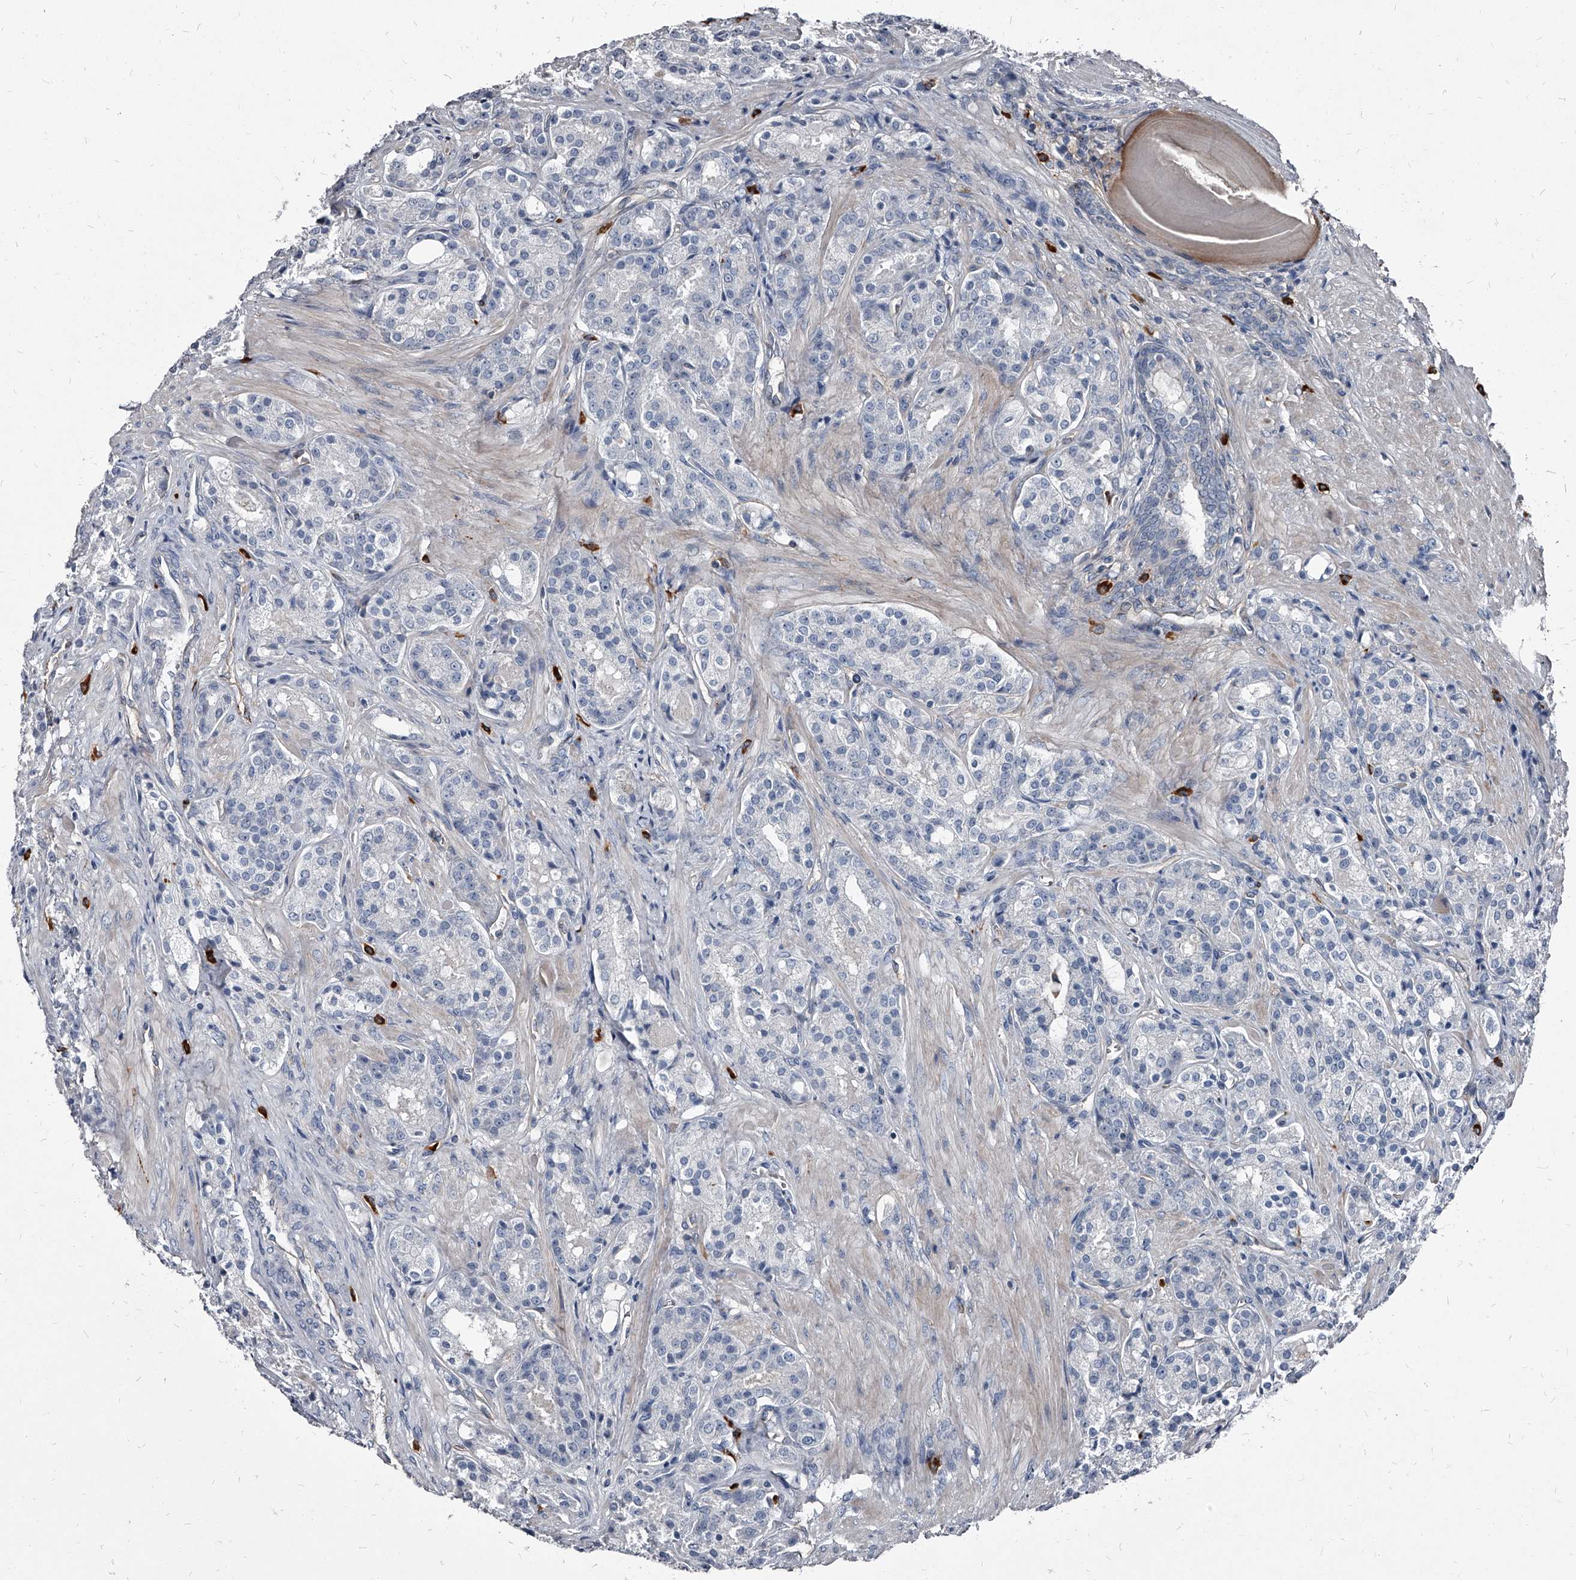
{"staining": {"intensity": "negative", "quantity": "none", "location": "none"}, "tissue": "prostate cancer", "cell_type": "Tumor cells", "image_type": "cancer", "snomed": [{"axis": "morphology", "description": "Adenocarcinoma, High grade"}, {"axis": "topography", "description": "Prostate"}], "caption": "Tumor cells show no significant protein expression in prostate high-grade adenocarcinoma.", "gene": "PGLYRP3", "patient": {"sex": "male", "age": 60}}